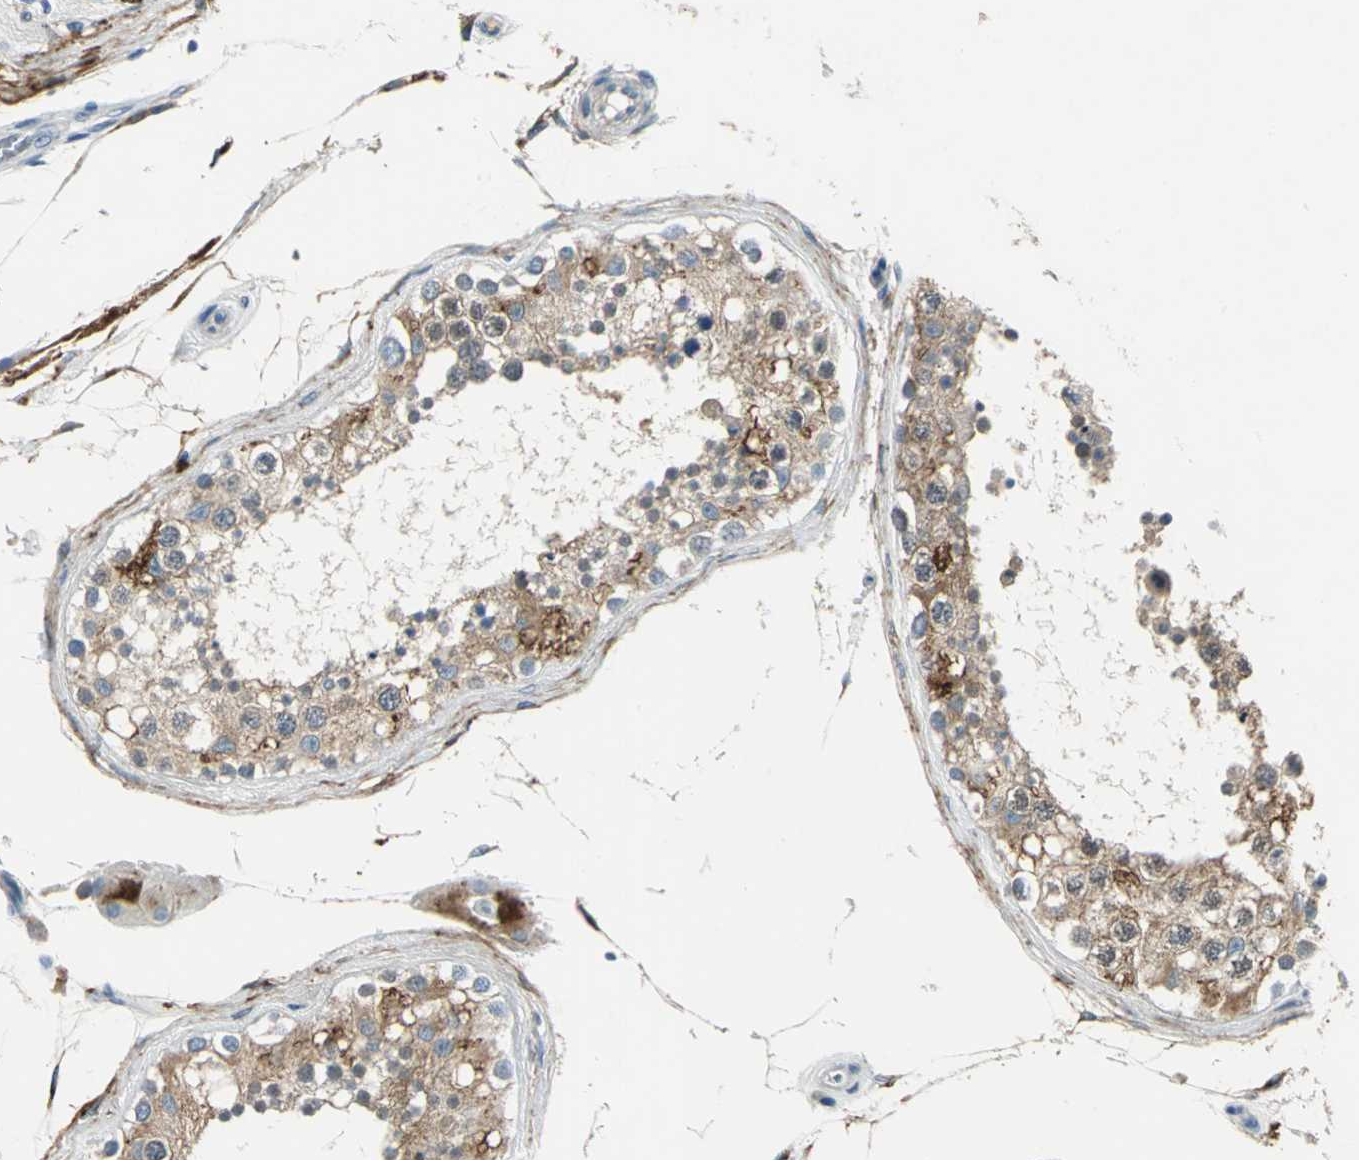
{"staining": {"intensity": "moderate", "quantity": ">75%", "location": "cytoplasmic/membranous"}, "tissue": "testis", "cell_type": "Cells in seminiferous ducts", "image_type": "normal", "snomed": [{"axis": "morphology", "description": "Normal tissue, NOS"}, {"axis": "topography", "description": "Testis"}], "caption": "Moderate cytoplasmic/membranous staining for a protein is present in about >75% of cells in seminiferous ducts of unremarkable testis using immunohistochemistry.", "gene": "PTGDS", "patient": {"sex": "male", "age": 68}}